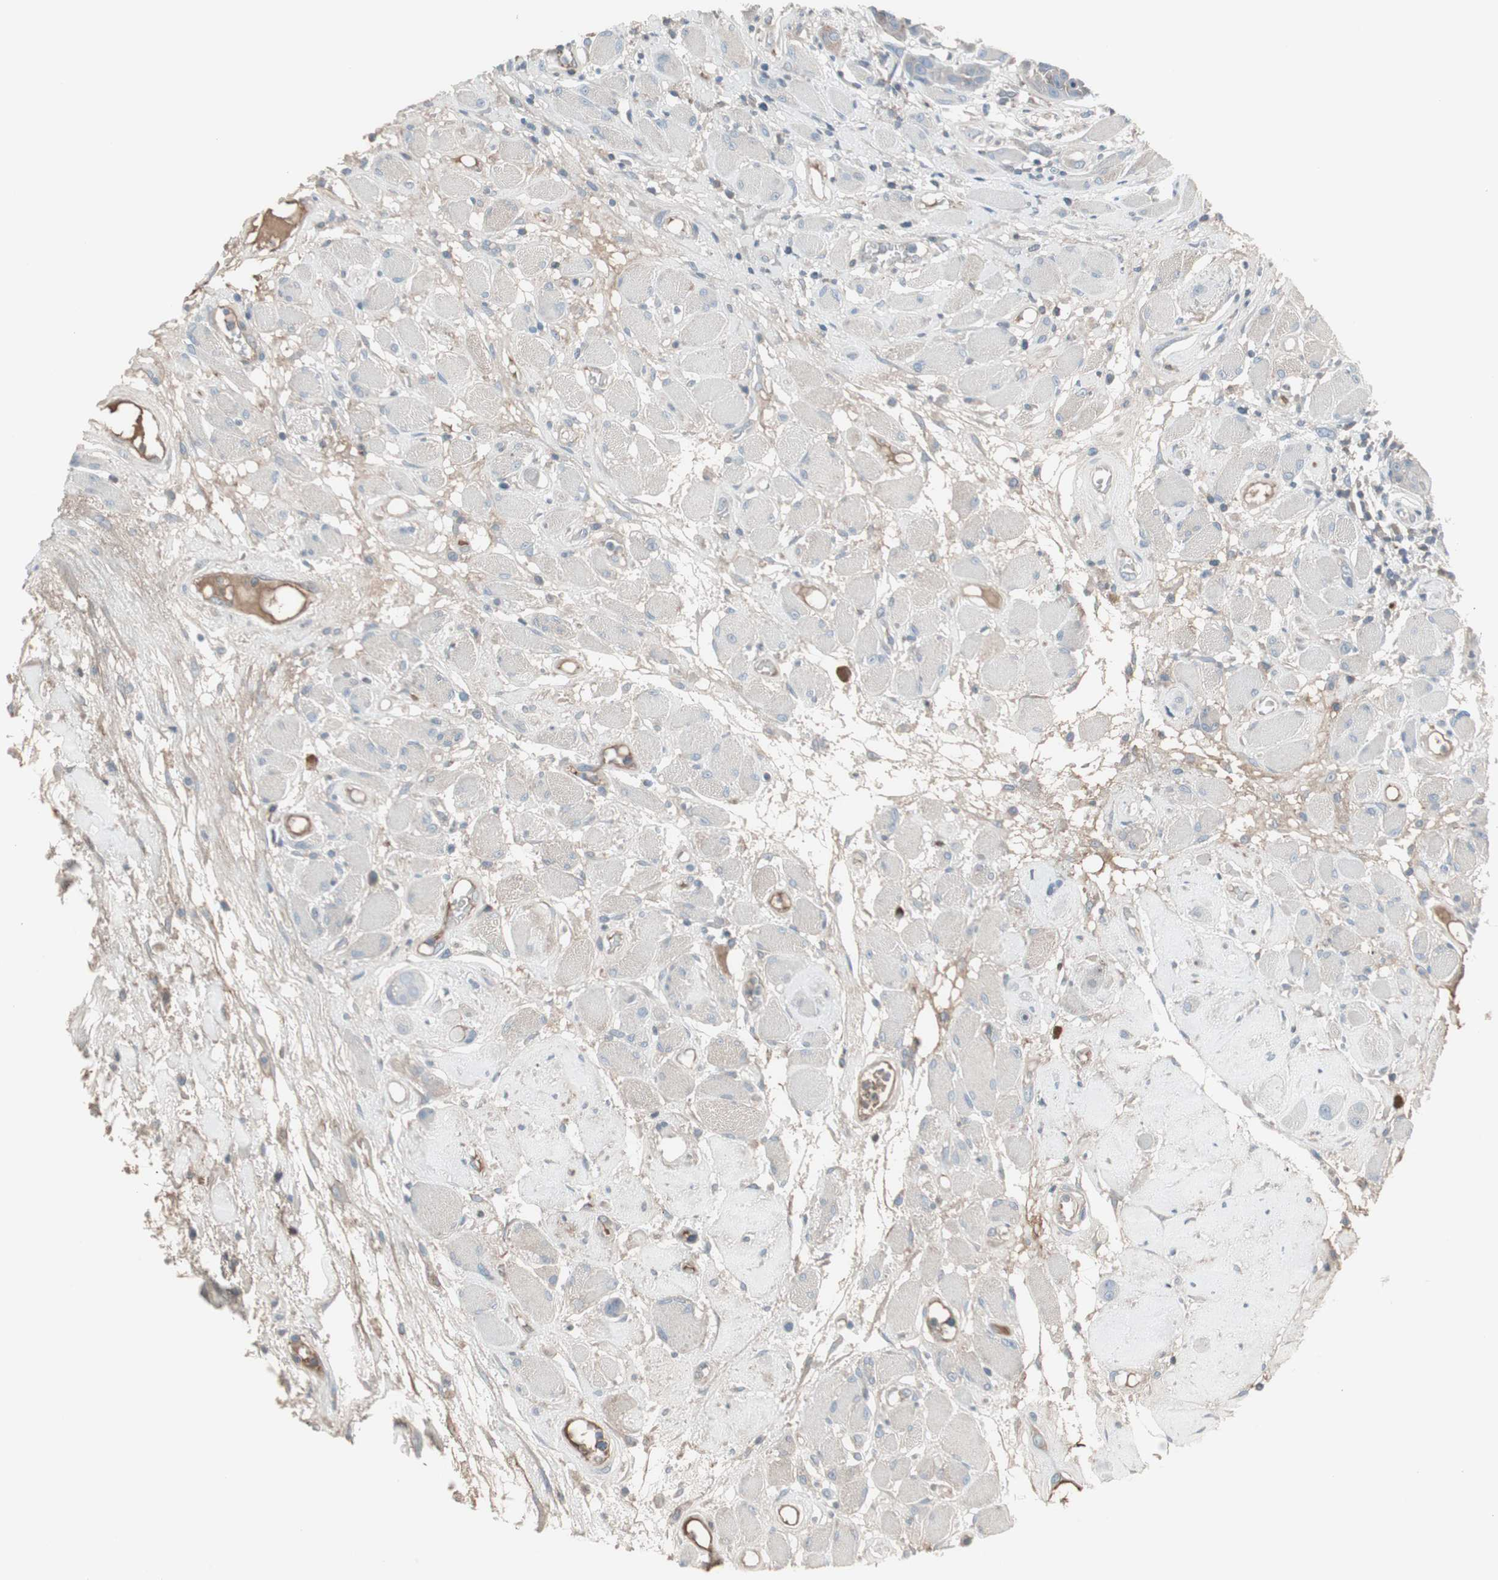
{"staining": {"intensity": "weak", "quantity": "<25%", "location": "cytoplasmic/membranous"}, "tissue": "head and neck cancer", "cell_type": "Tumor cells", "image_type": "cancer", "snomed": [{"axis": "morphology", "description": "Squamous cell carcinoma, NOS"}, {"axis": "topography", "description": "Head-Neck"}], "caption": "Immunohistochemical staining of human squamous cell carcinoma (head and neck) exhibits no significant positivity in tumor cells.", "gene": "ZSCAN32", "patient": {"sex": "male", "age": 62}}